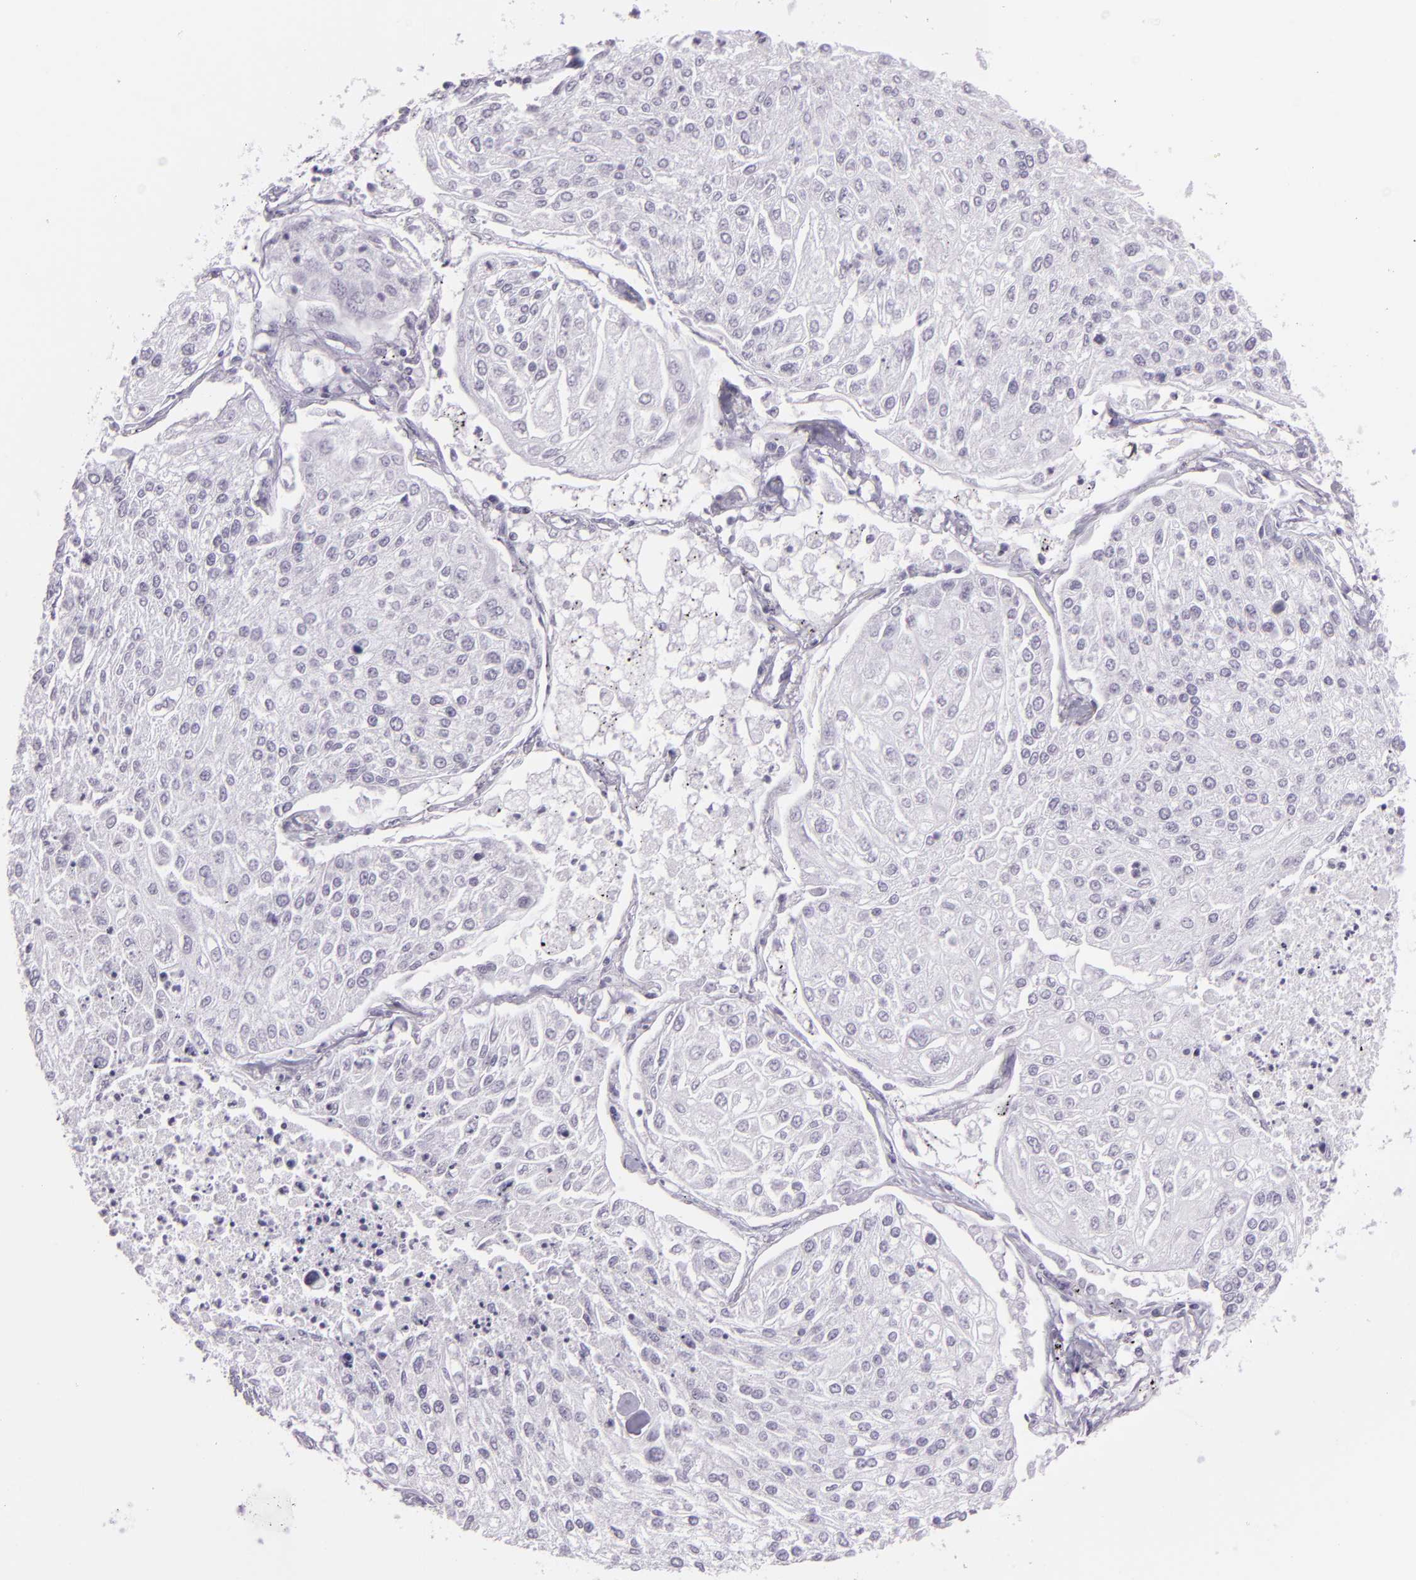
{"staining": {"intensity": "negative", "quantity": "none", "location": "none"}, "tissue": "lung cancer", "cell_type": "Tumor cells", "image_type": "cancer", "snomed": [{"axis": "morphology", "description": "Squamous cell carcinoma, NOS"}, {"axis": "topography", "description": "Lung"}], "caption": "Tumor cells are negative for protein expression in human lung cancer.", "gene": "MUC6", "patient": {"sex": "male", "age": 75}}